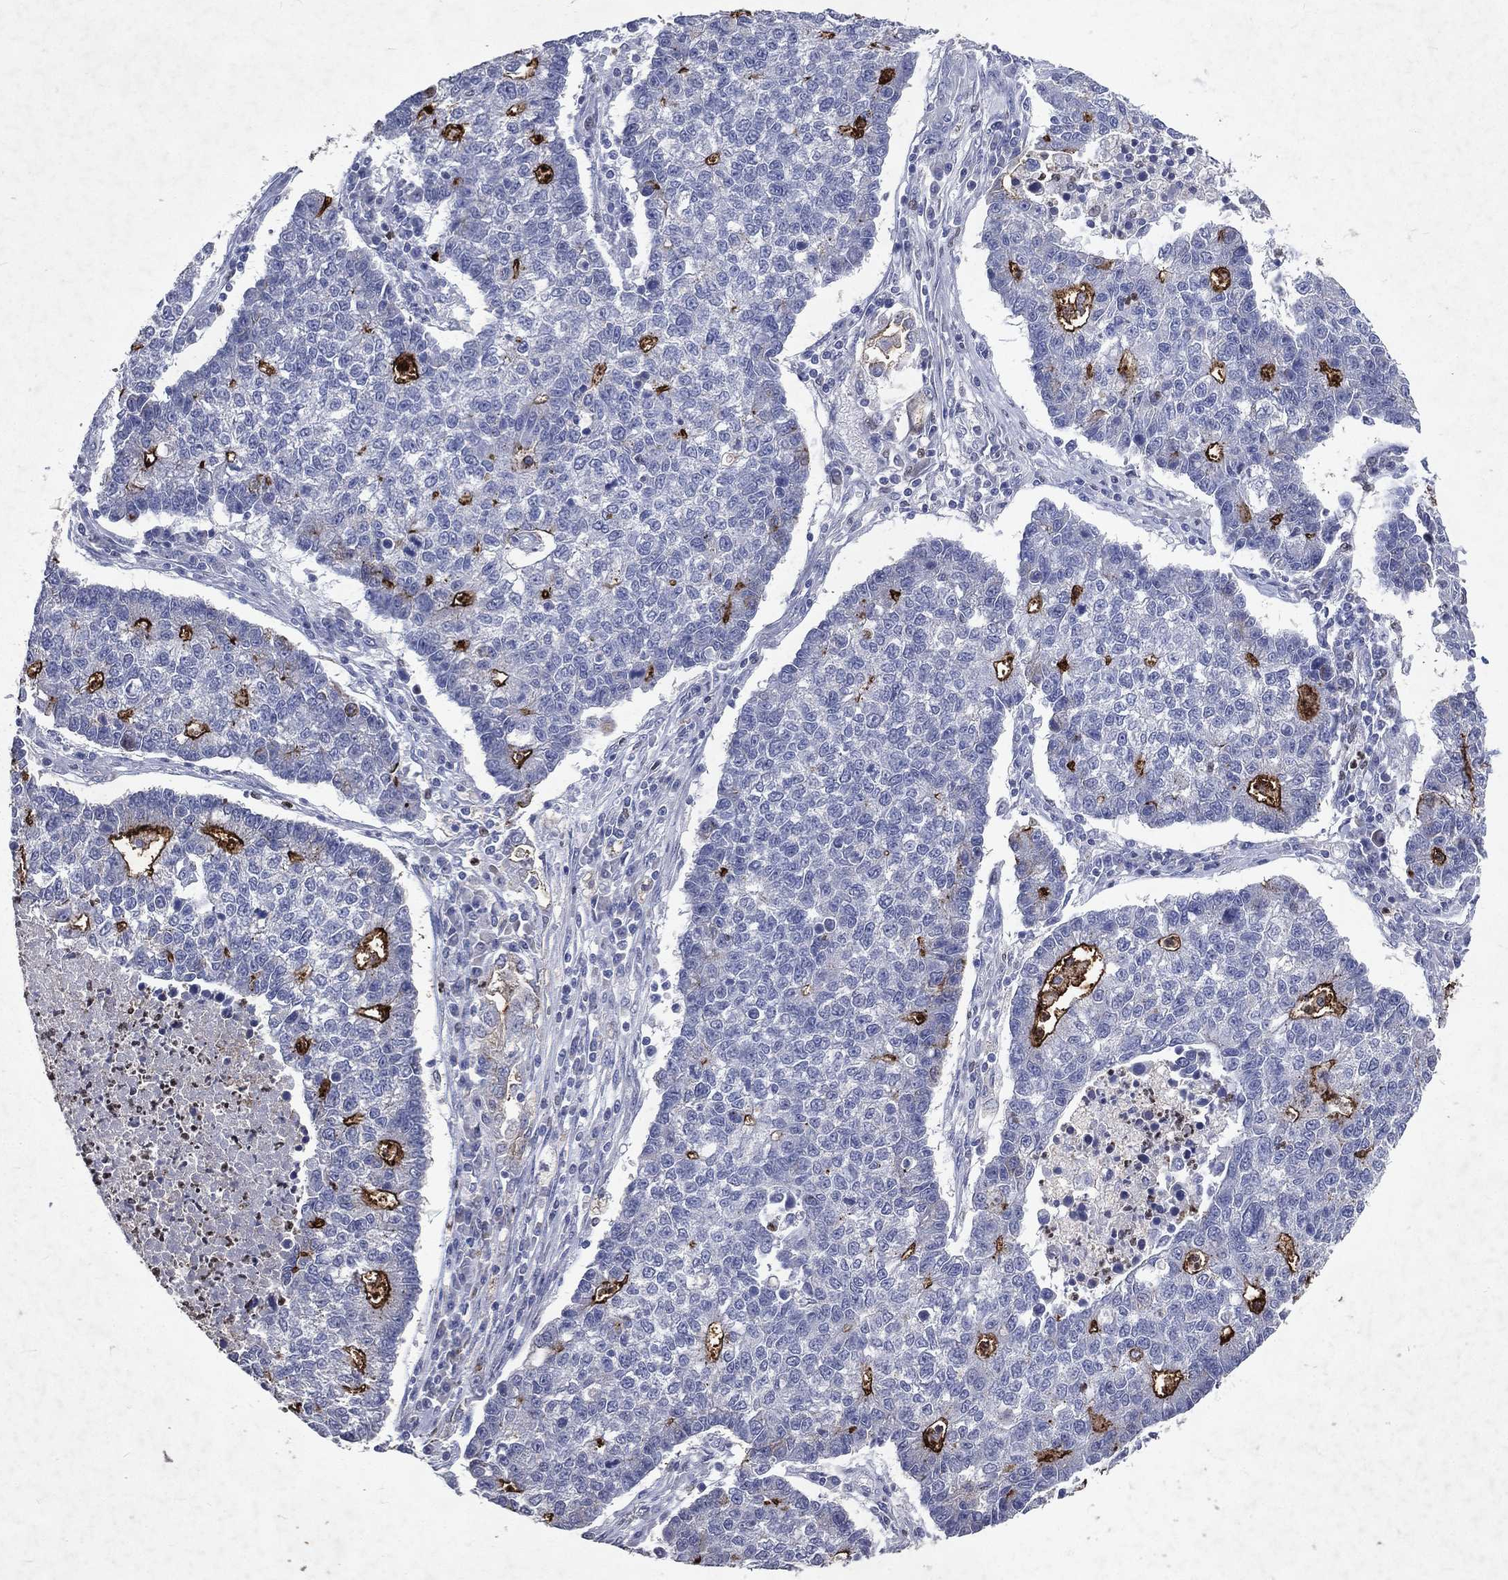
{"staining": {"intensity": "strong", "quantity": "25%-75%", "location": "cytoplasmic/membranous"}, "tissue": "lung cancer", "cell_type": "Tumor cells", "image_type": "cancer", "snomed": [{"axis": "morphology", "description": "Adenocarcinoma, NOS"}, {"axis": "topography", "description": "Lung"}], "caption": "Brown immunohistochemical staining in lung adenocarcinoma reveals strong cytoplasmic/membranous expression in about 25%-75% of tumor cells. (Brightfield microscopy of DAB IHC at high magnification).", "gene": "SLC34A2", "patient": {"sex": "male", "age": 57}}